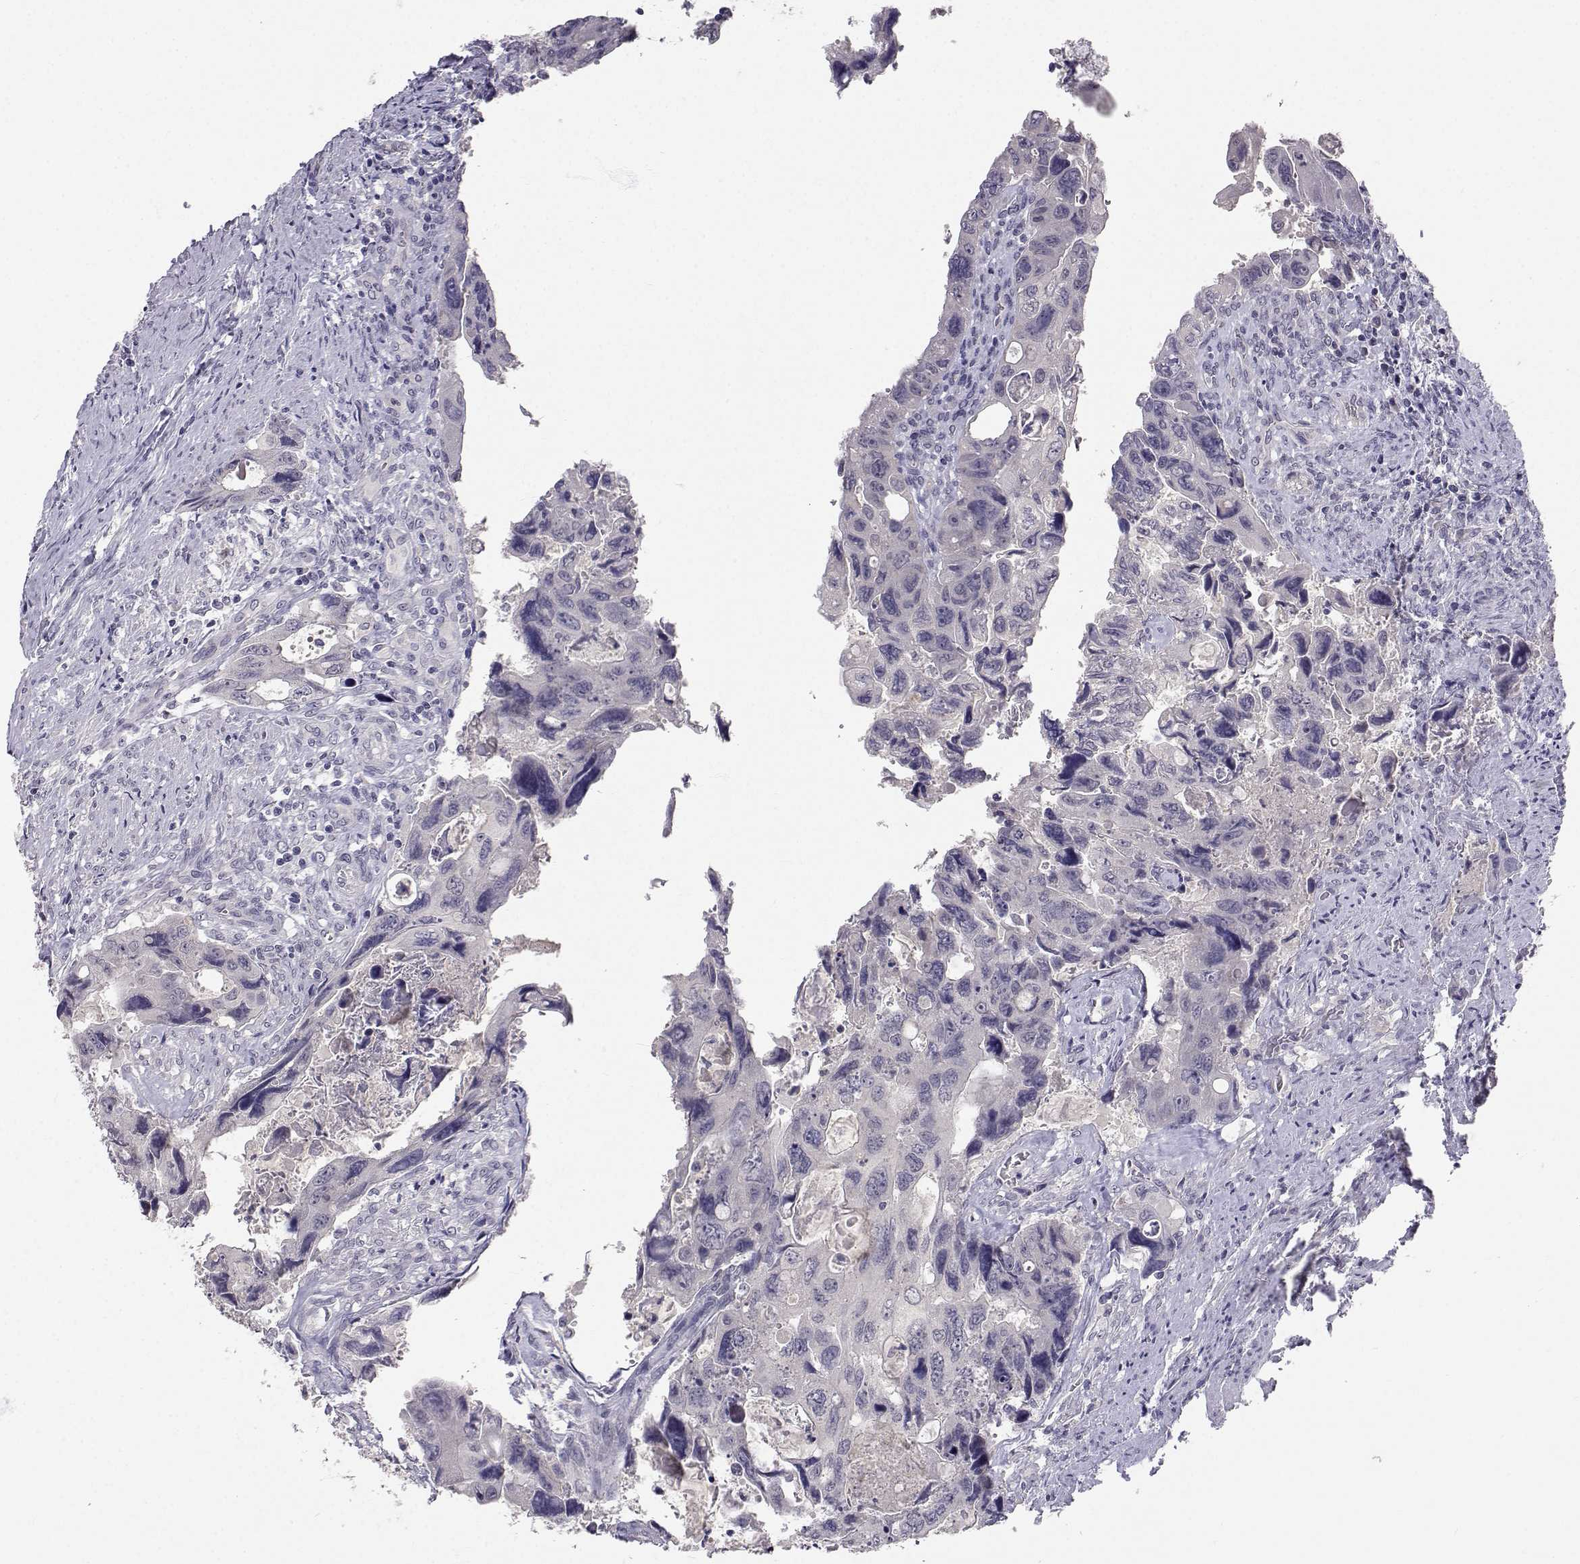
{"staining": {"intensity": "negative", "quantity": "none", "location": "none"}, "tissue": "colorectal cancer", "cell_type": "Tumor cells", "image_type": "cancer", "snomed": [{"axis": "morphology", "description": "Adenocarcinoma, NOS"}, {"axis": "topography", "description": "Rectum"}], "caption": "DAB (3,3'-diaminobenzidine) immunohistochemical staining of adenocarcinoma (colorectal) shows no significant expression in tumor cells.", "gene": "SLC6A3", "patient": {"sex": "male", "age": 62}}